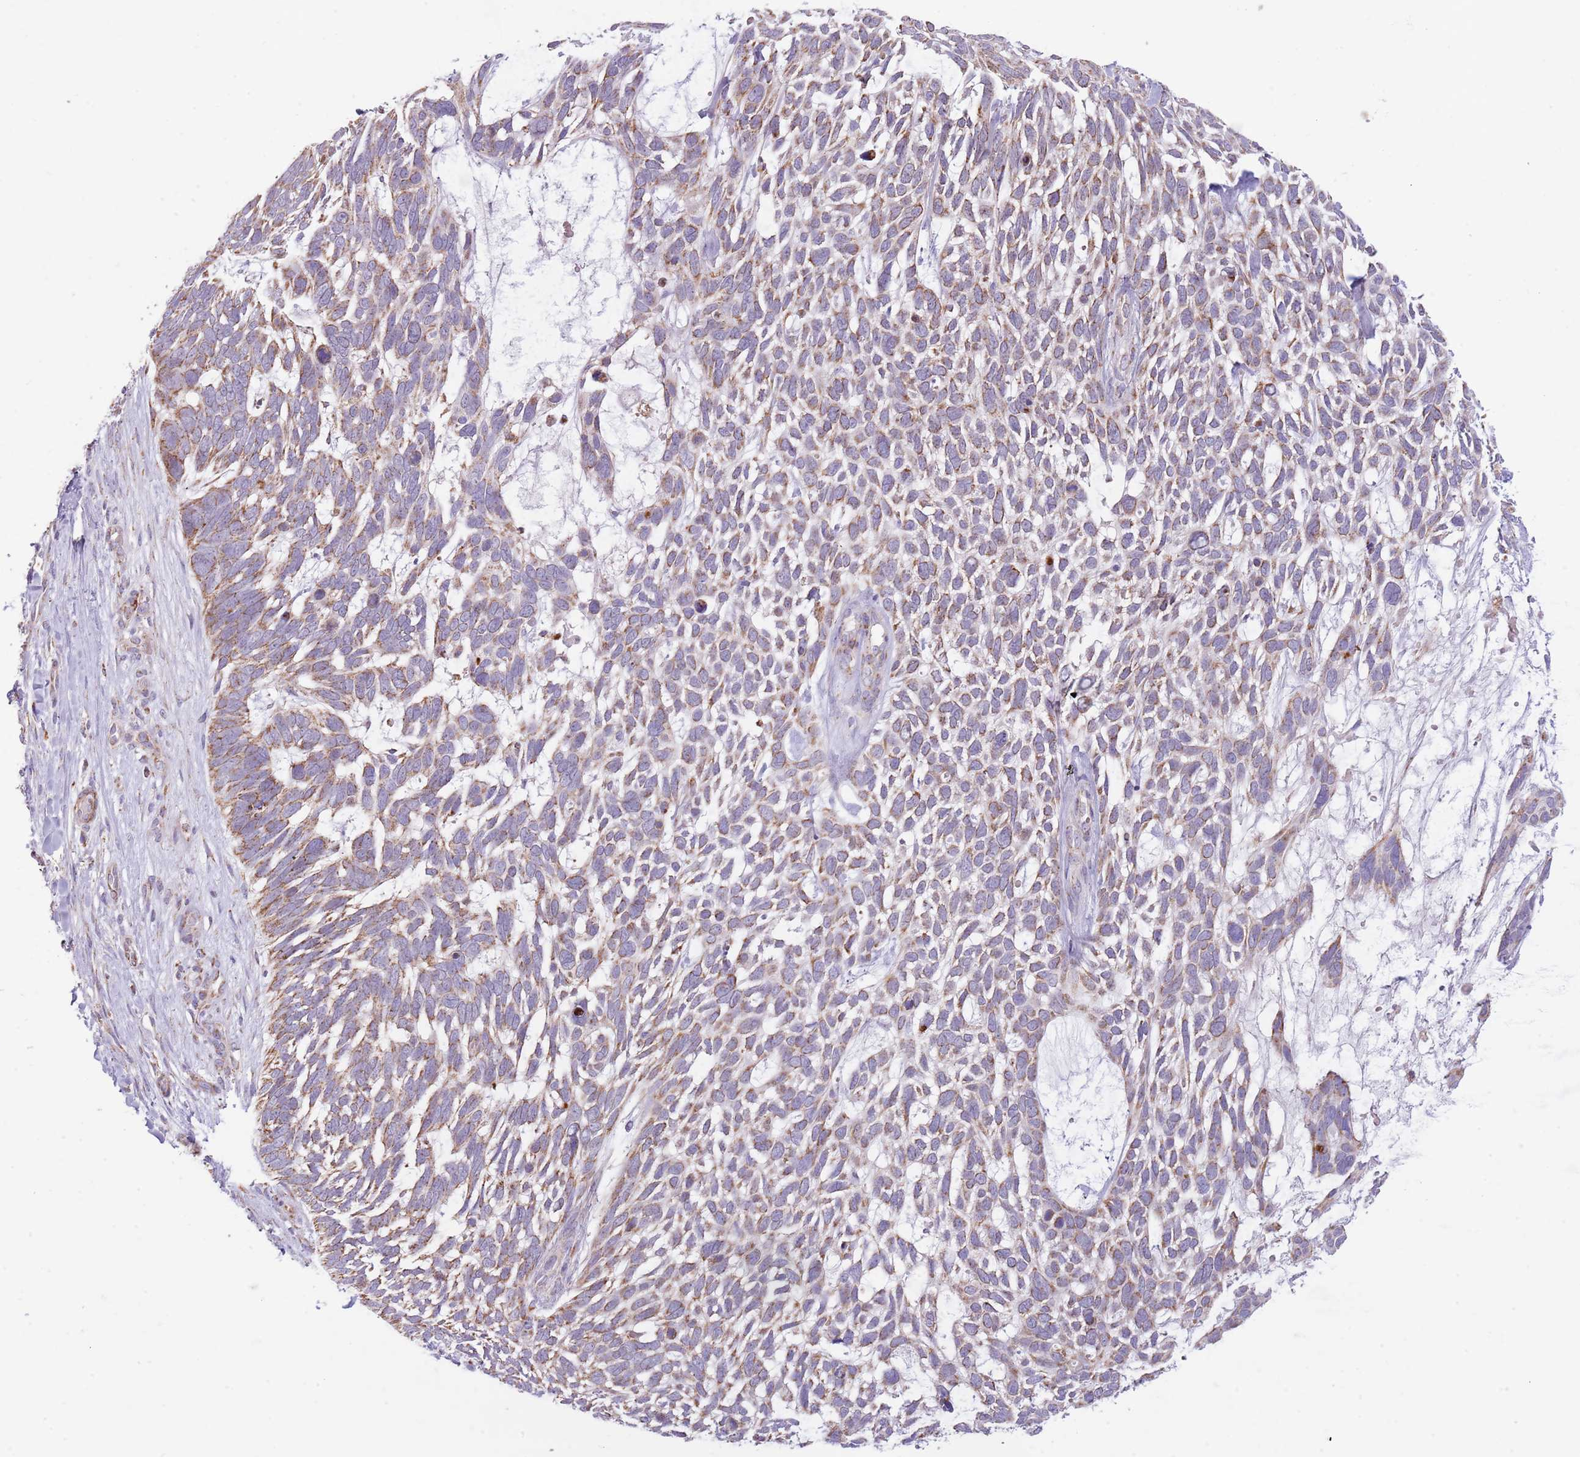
{"staining": {"intensity": "moderate", "quantity": ">75%", "location": "cytoplasmic/membranous"}, "tissue": "skin cancer", "cell_type": "Tumor cells", "image_type": "cancer", "snomed": [{"axis": "morphology", "description": "Basal cell carcinoma"}, {"axis": "topography", "description": "Skin"}], "caption": "This histopathology image shows skin basal cell carcinoma stained with immunohistochemistry (IHC) to label a protein in brown. The cytoplasmic/membranous of tumor cells show moderate positivity for the protein. Nuclei are counter-stained blue.", "gene": "LHX6", "patient": {"sex": "male", "age": 88}}